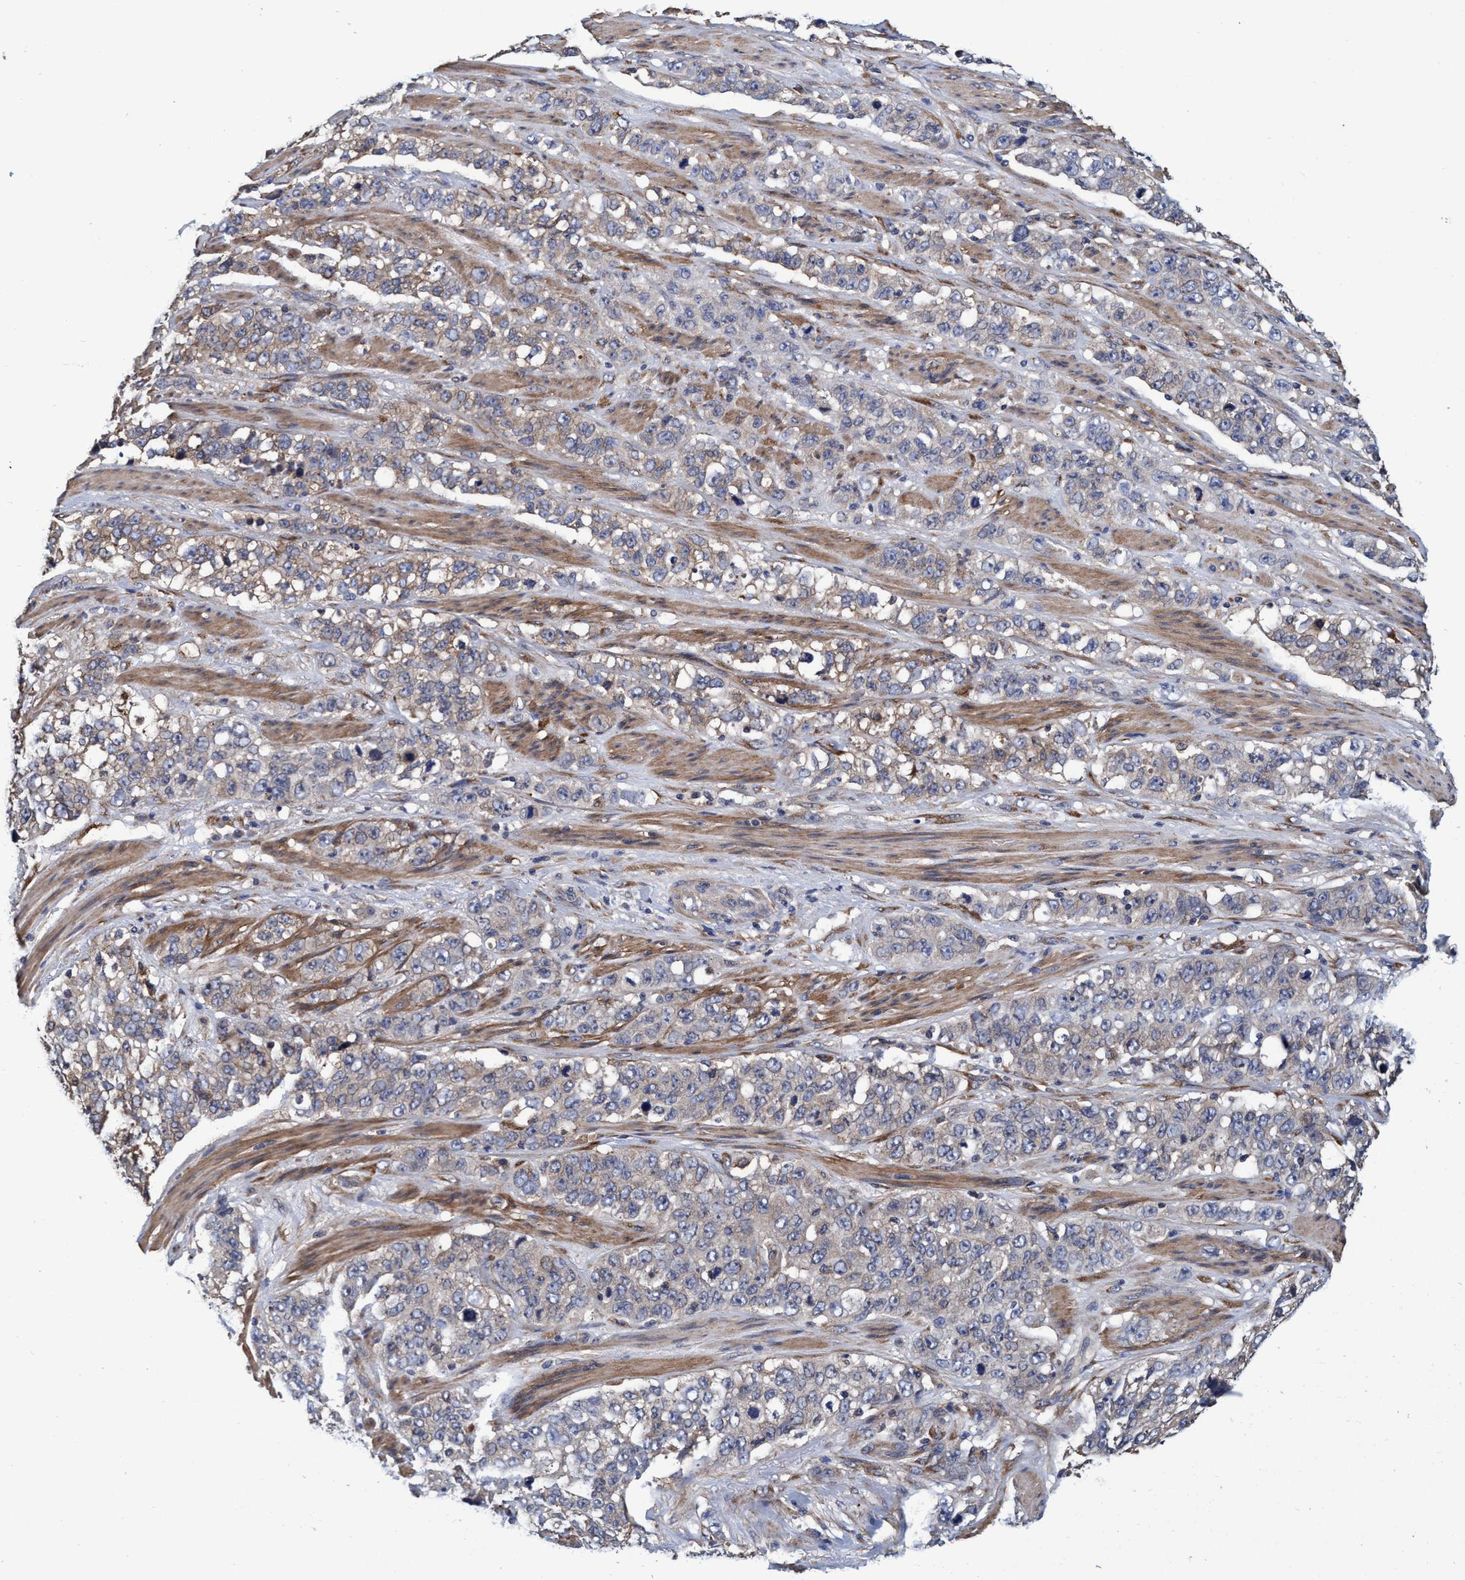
{"staining": {"intensity": "weak", "quantity": "25%-75%", "location": "cytoplasmic/membranous"}, "tissue": "stomach cancer", "cell_type": "Tumor cells", "image_type": "cancer", "snomed": [{"axis": "morphology", "description": "Adenocarcinoma, NOS"}, {"axis": "topography", "description": "Stomach"}], "caption": "The micrograph shows staining of adenocarcinoma (stomach), revealing weak cytoplasmic/membranous protein positivity (brown color) within tumor cells.", "gene": "CALCOCO2", "patient": {"sex": "male", "age": 48}}